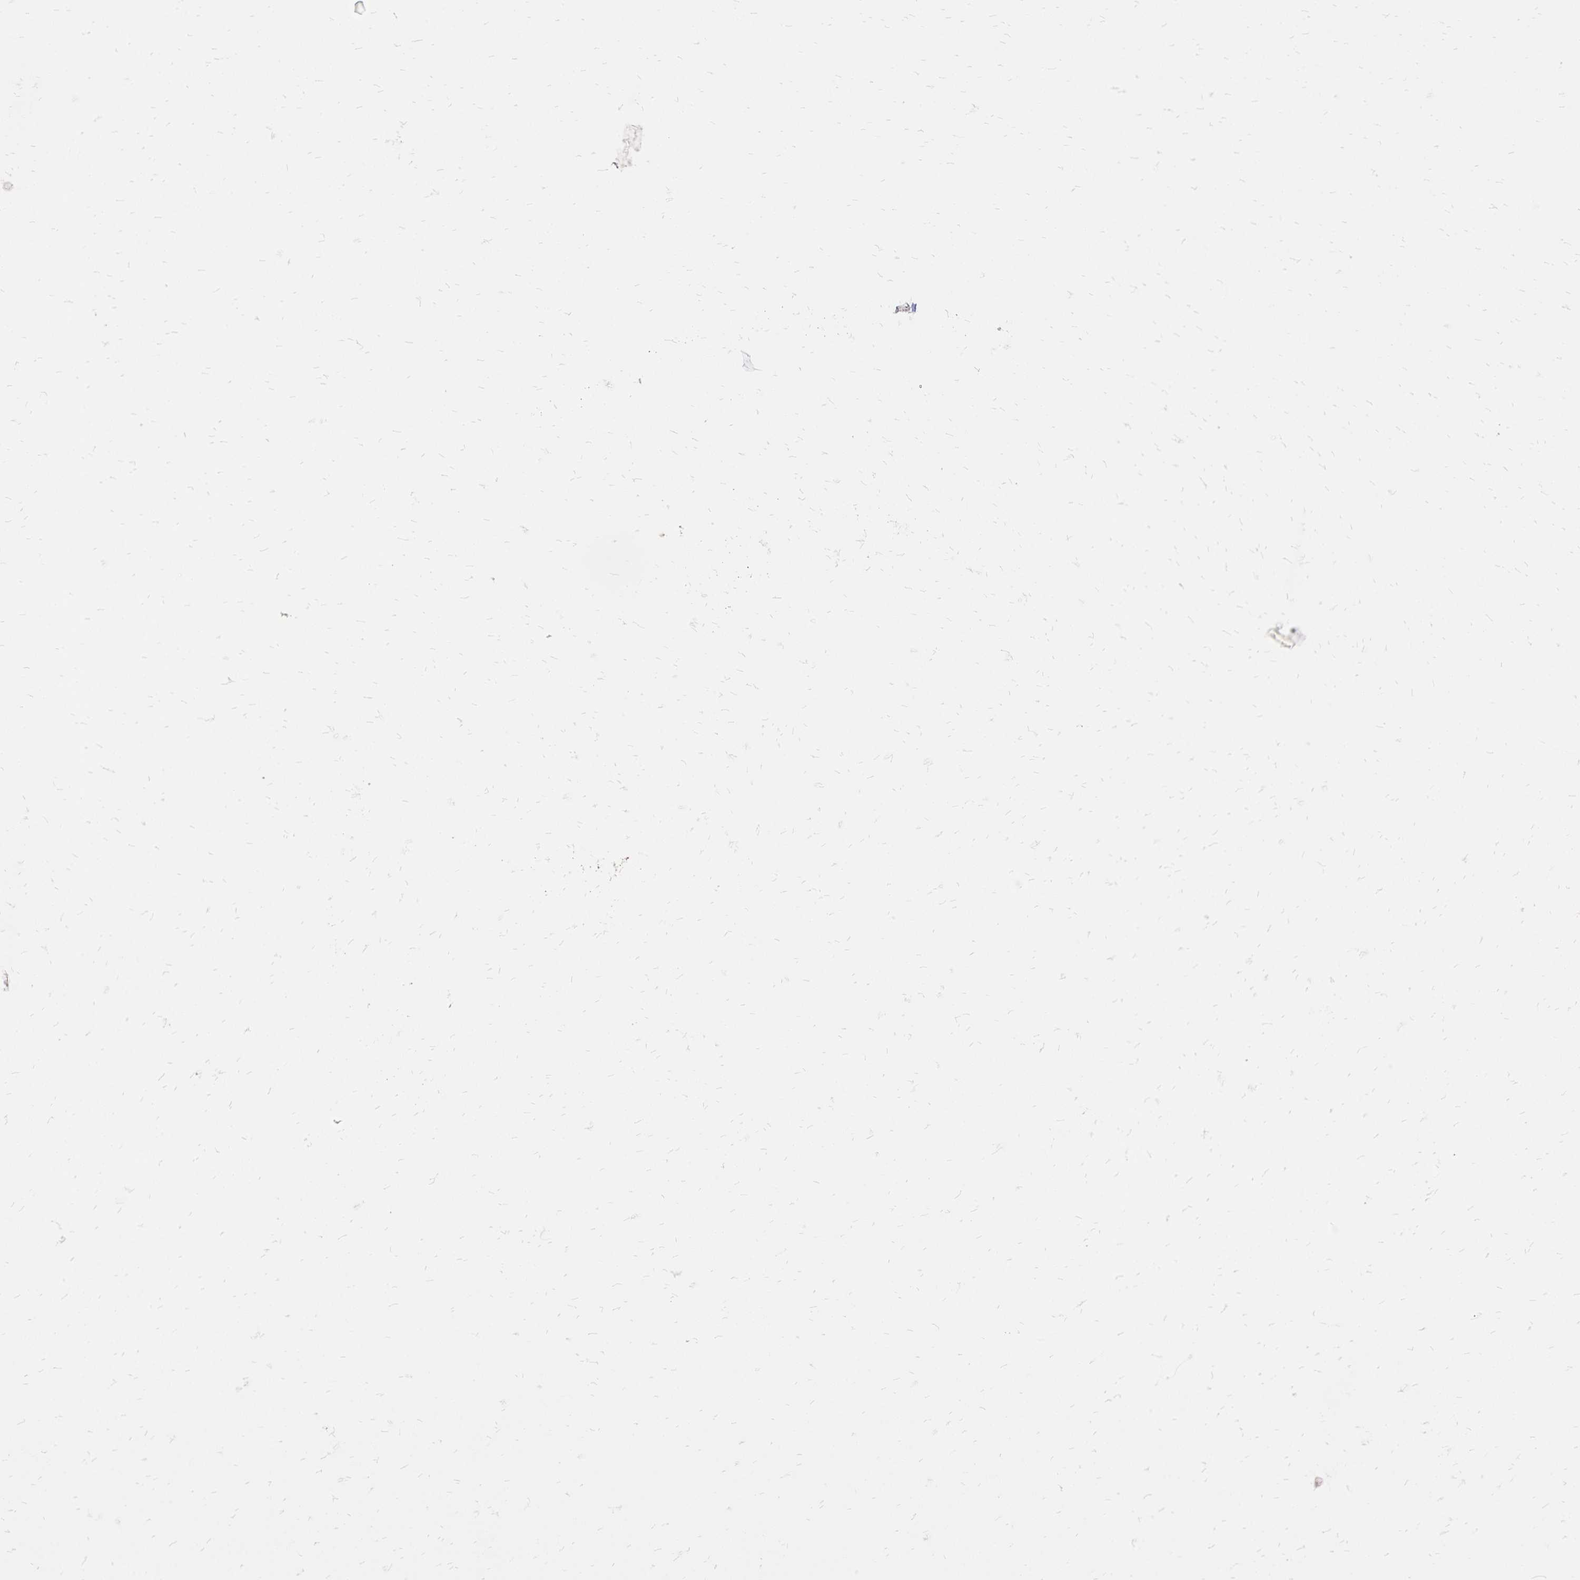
{"staining": {"intensity": "negative", "quantity": "none", "location": "none"}, "tissue": "skeletal muscle", "cell_type": "Myocytes", "image_type": "normal", "snomed": [{"axis": "morphology", "description": "Normal tissue, NOS"}, {"axis": "topography", "description": "Skeletal muscle"}], "caption": "There is no significant expression in myocytes of skeletal muscle.", "gene": "LIN28B", "patient": {"sex": "female", "age": 64}}